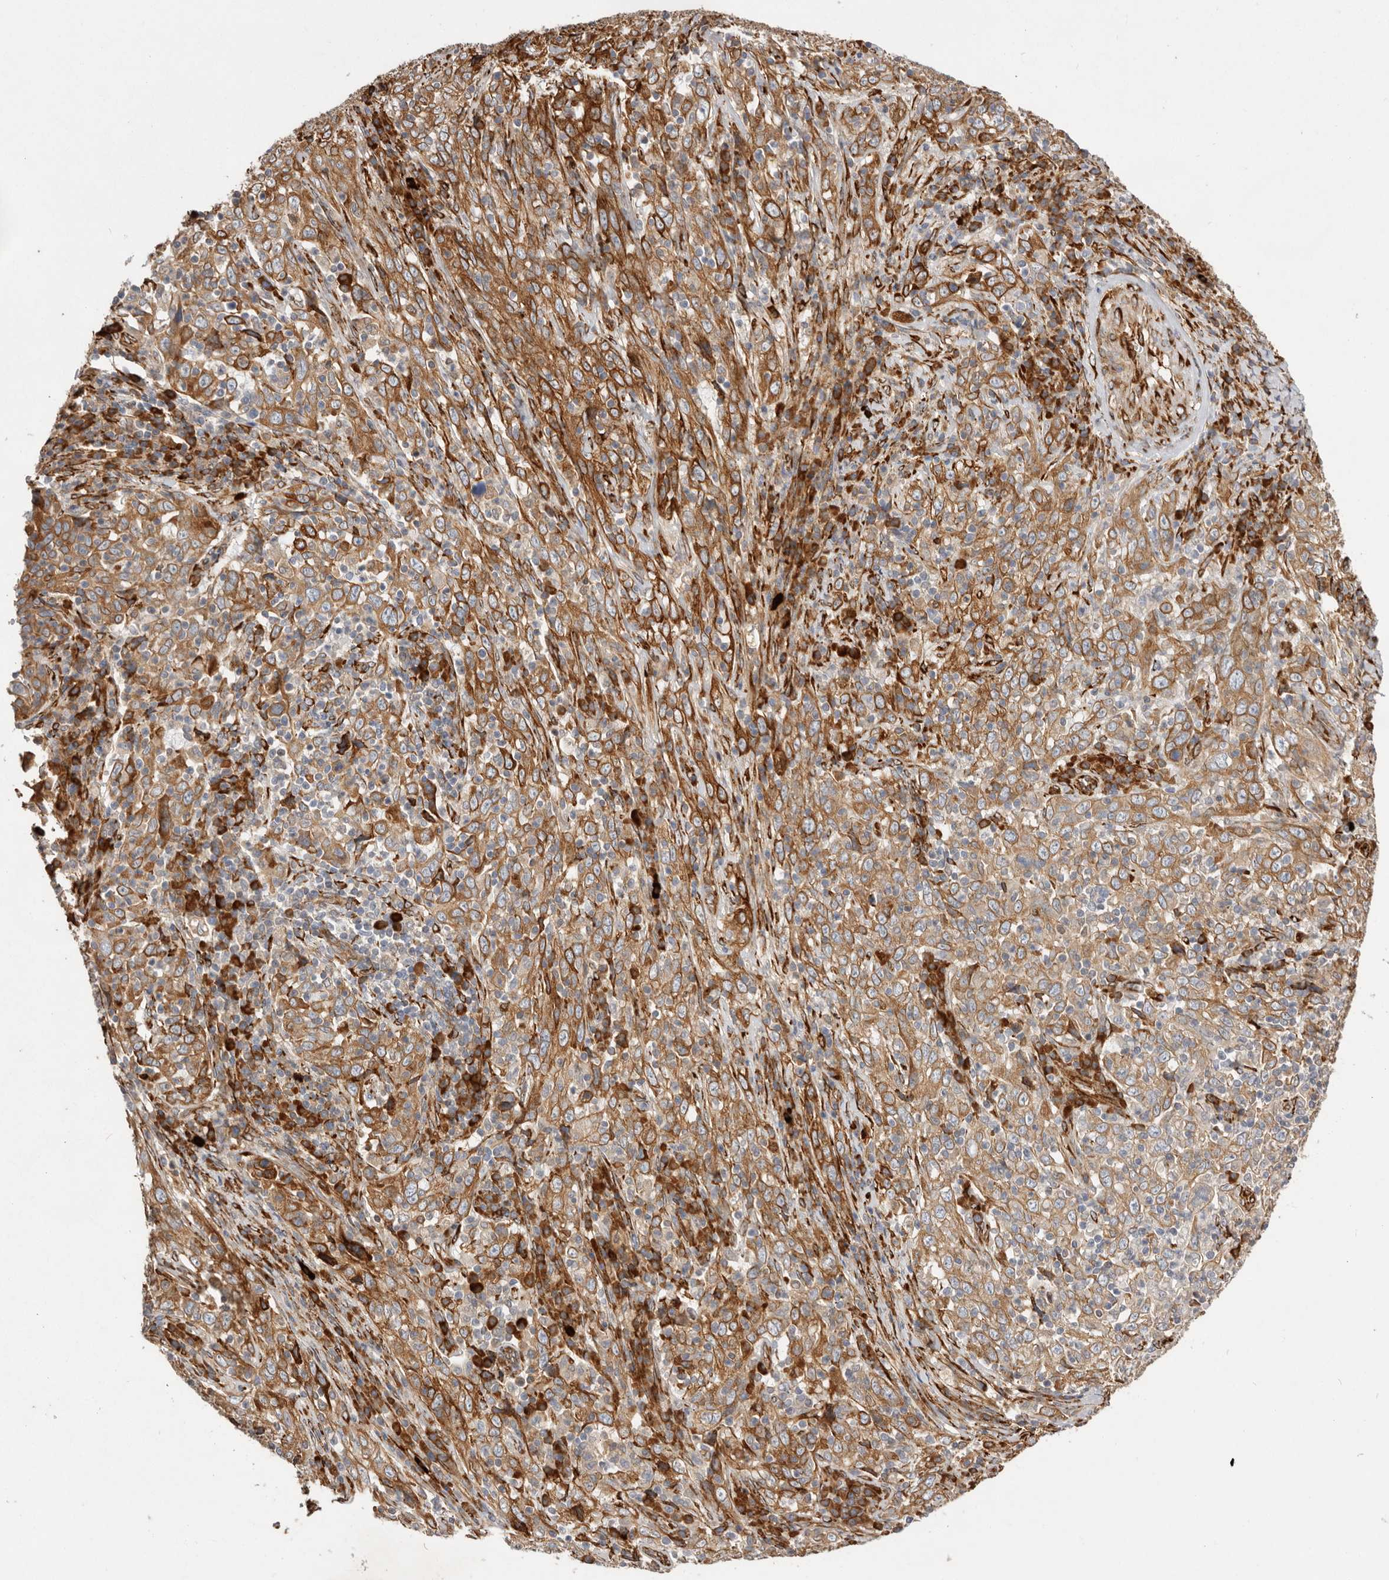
{"staining": {"intensity": "moderate", "quantity": ">75%", "location": "cytoplasmic/membranous"}, "tissue": "cervical cancer", "cell_type": "Tumor cells", "image_type": "cancer", "snomed": [{"axis": "morphology", "description": "Squamous cell carcinoma, NOS"}, {"axis": "topography", "description": "Cervix"}], "caption": "A medium amount of moderate cytoplasmic/membranous staining is present in approximately >75% of tumor cells in cervical cancer tissue.", "gene": "WDTC1", "patient": {"sex": "female", "age": 46}}